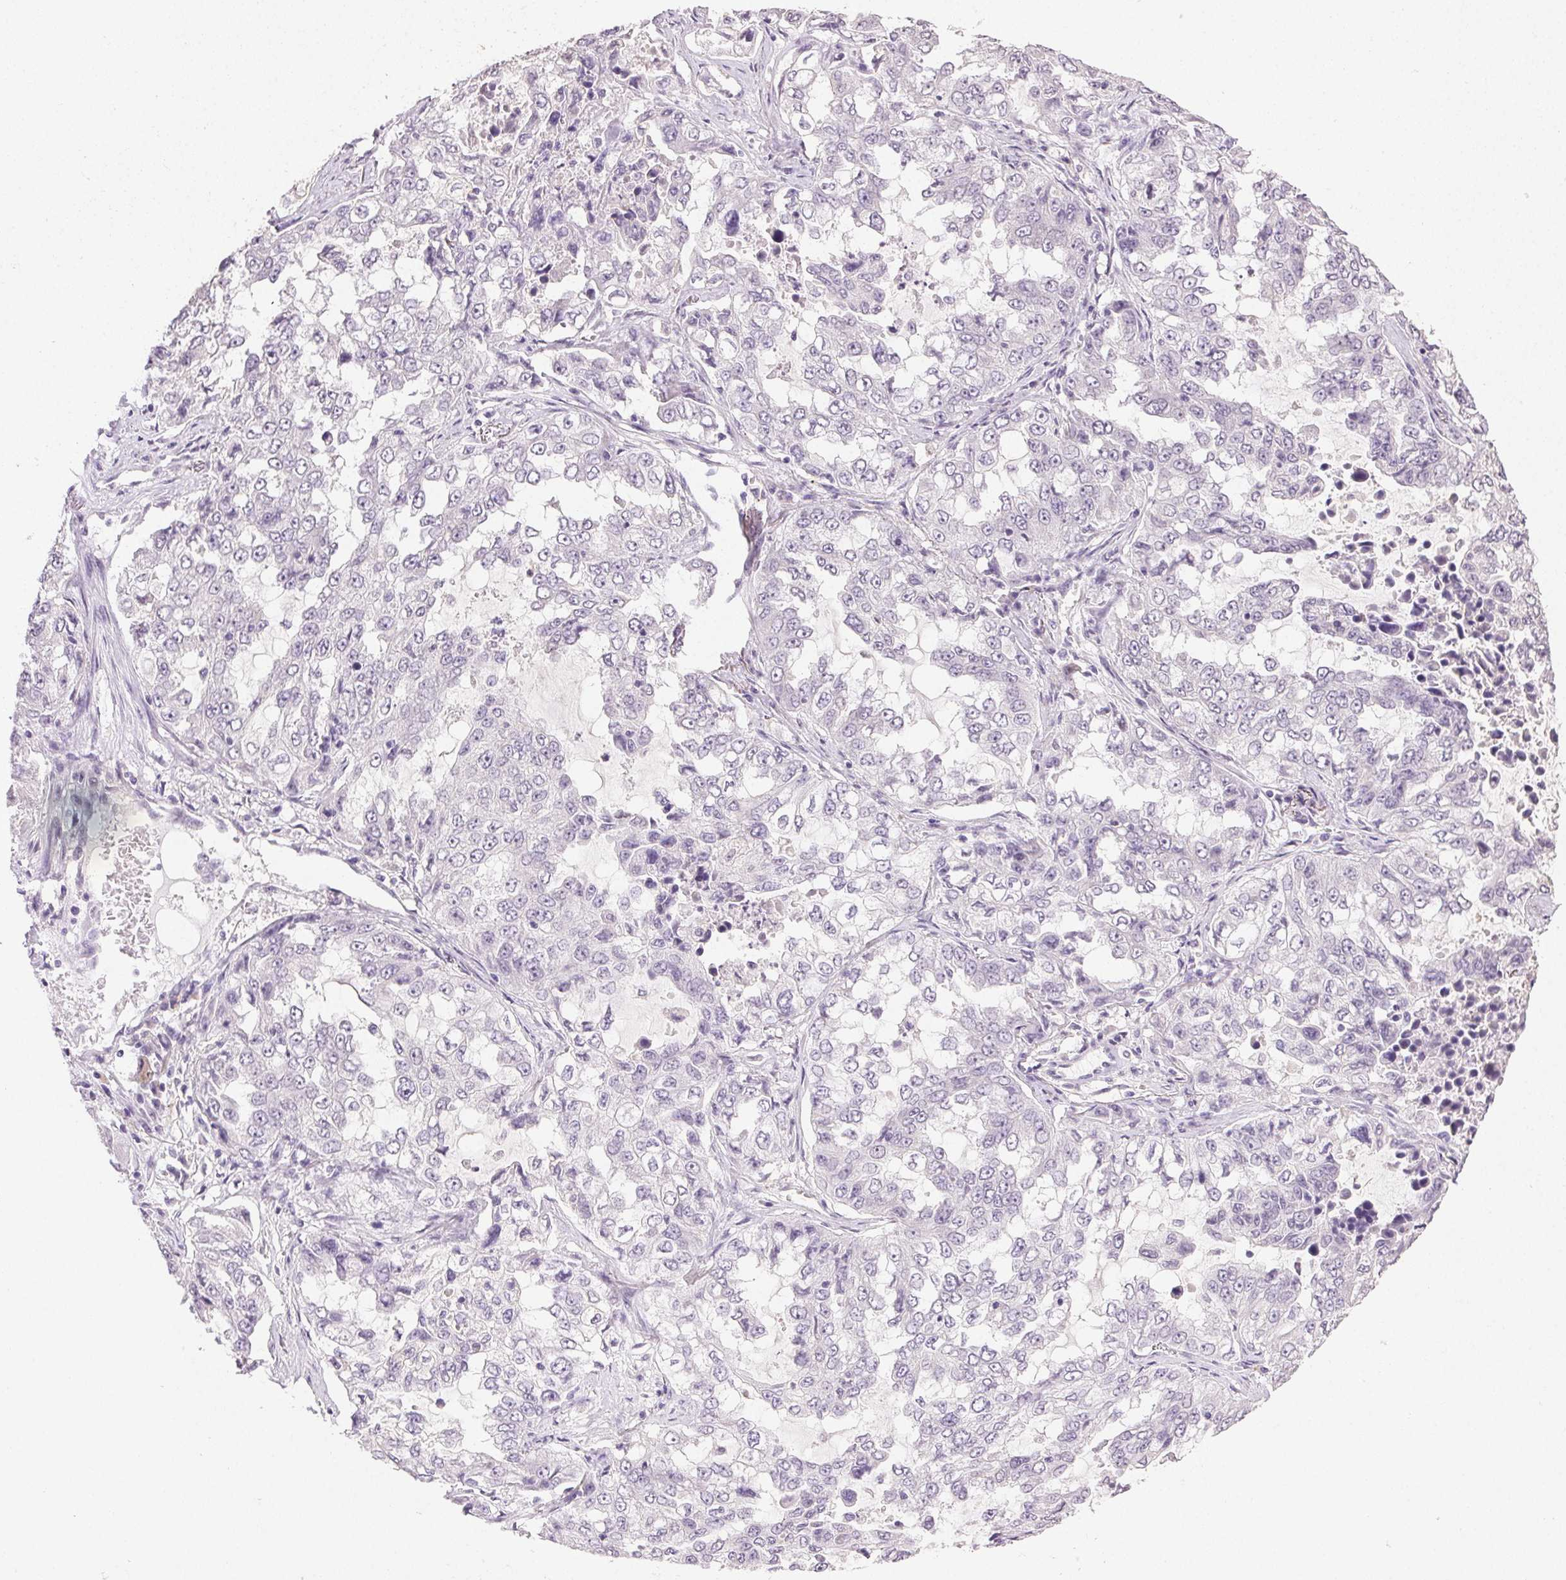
{"staining": {"intensity": "negative", "quantity": "none", "location": "none"}, "tissue": "lung cancer", "cell_type": "Tumor cells", "image_type": "cancer", "snomed": [{"axis": "morphology", "description": "Adenocarcinoma, NOS"}, {"axis": "topography", "description": "Lung"}], "caption": "Protein analysis of lung cancer demonstrates no significant expression in tumor cells. The staining is performed using DAB brown chromogen with nuclei counter-stained in using hematoxylin.", "gene": "CLDN10", "patient": {"sex": "female", "age": 61}}